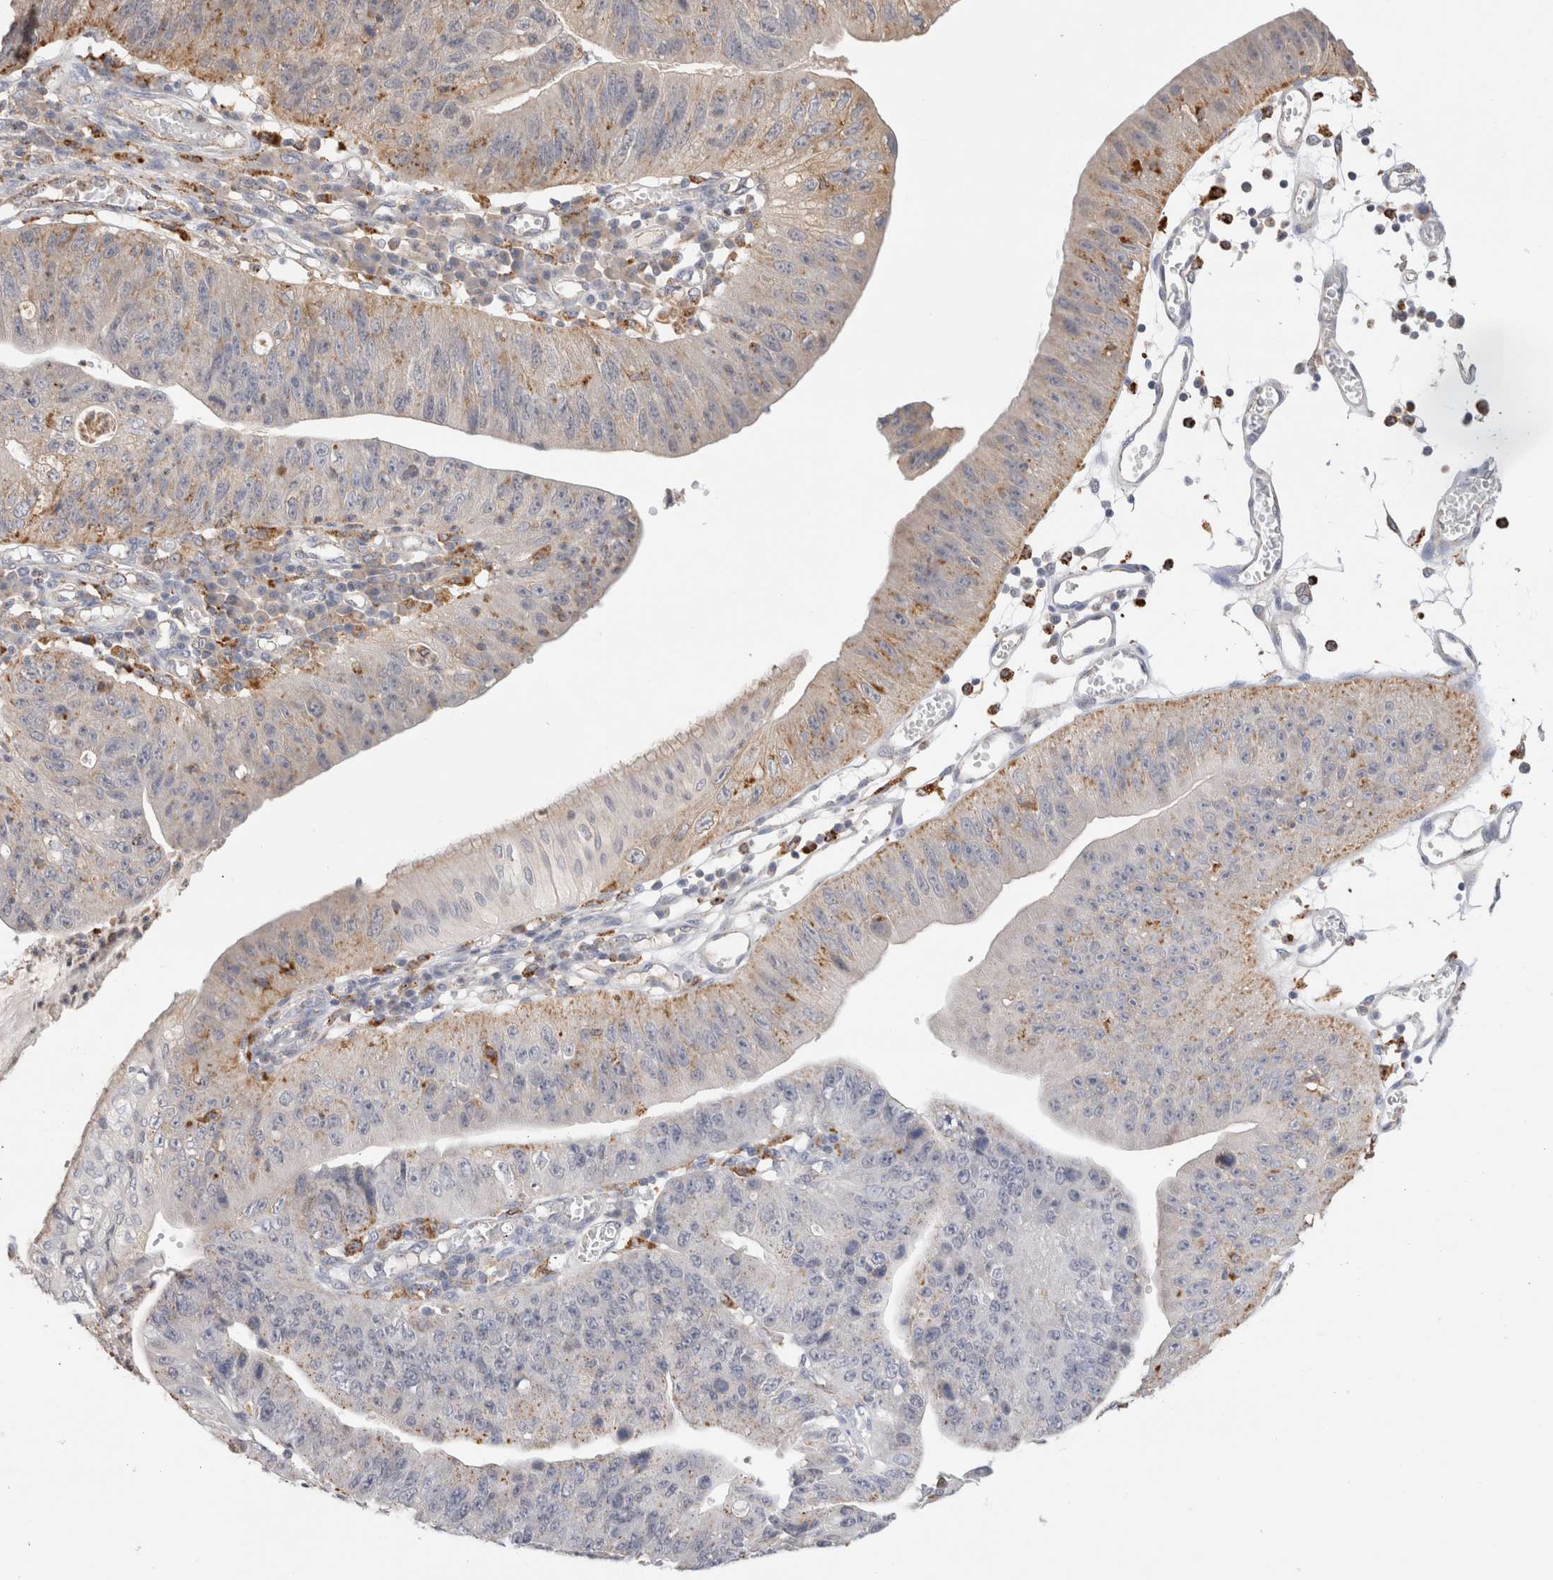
{"staining": {"intensity": "moderate", "quantity": "25%-75%", "location": "cytoplasmic/membranous"}, "tissue": "stomach cancer", "cell_type": "Tumor cells", "image_type": "cancer", "snomed": [{"axis": "morphology", "description": "Adenocarcinoma, NOS"}, {"axis": "topography", "description": "Stomach"}], "caption": "Protein expression analysis of stomach cancer exhibits moderate cytoplasmic/membranous positivity in approximately 25%-75% of tumor cells. Nuclei are stained in blue.", "gene": "GNS", "patient": {"sex": "male", "age": 59}}